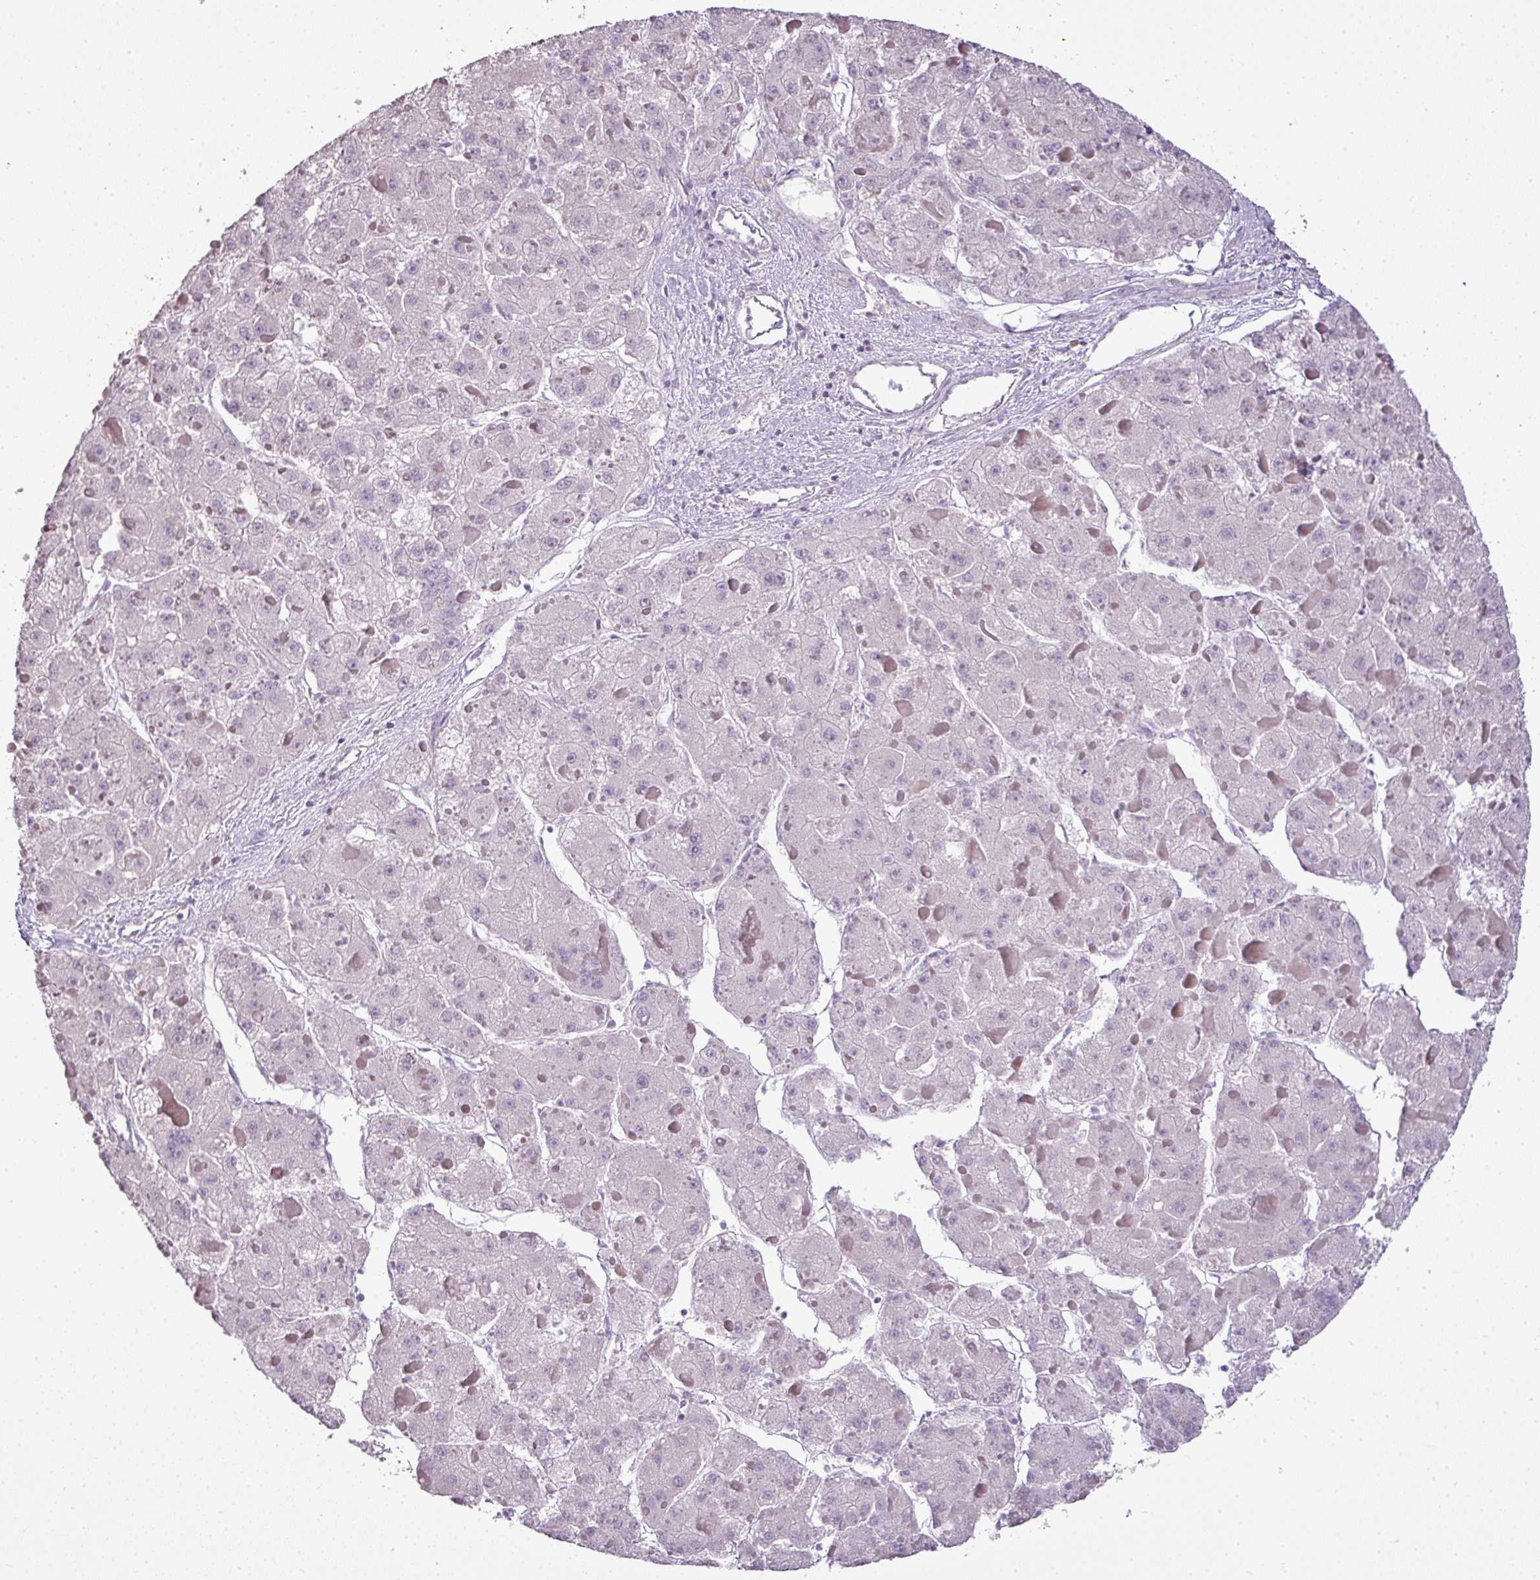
{"staining": {"intensity": "negative", "quantity": "none", "location": "none"}, "tissue": "liver cancer", "cell_type": "Tumor cells", "image_type": "cancer", "snomed": [{"axis": "morphology", "description": "Carcinoma, Hepatocellular, NOS"}, {"axis": "topography", "description": "Liver"}], "caption": "Human hepatocellular carcinoma (liver) stained for a protein using IHC exhibits no positivity in tumor cells.", "gene": "LY9", "patient": {"sex": "female", "age": 73}}